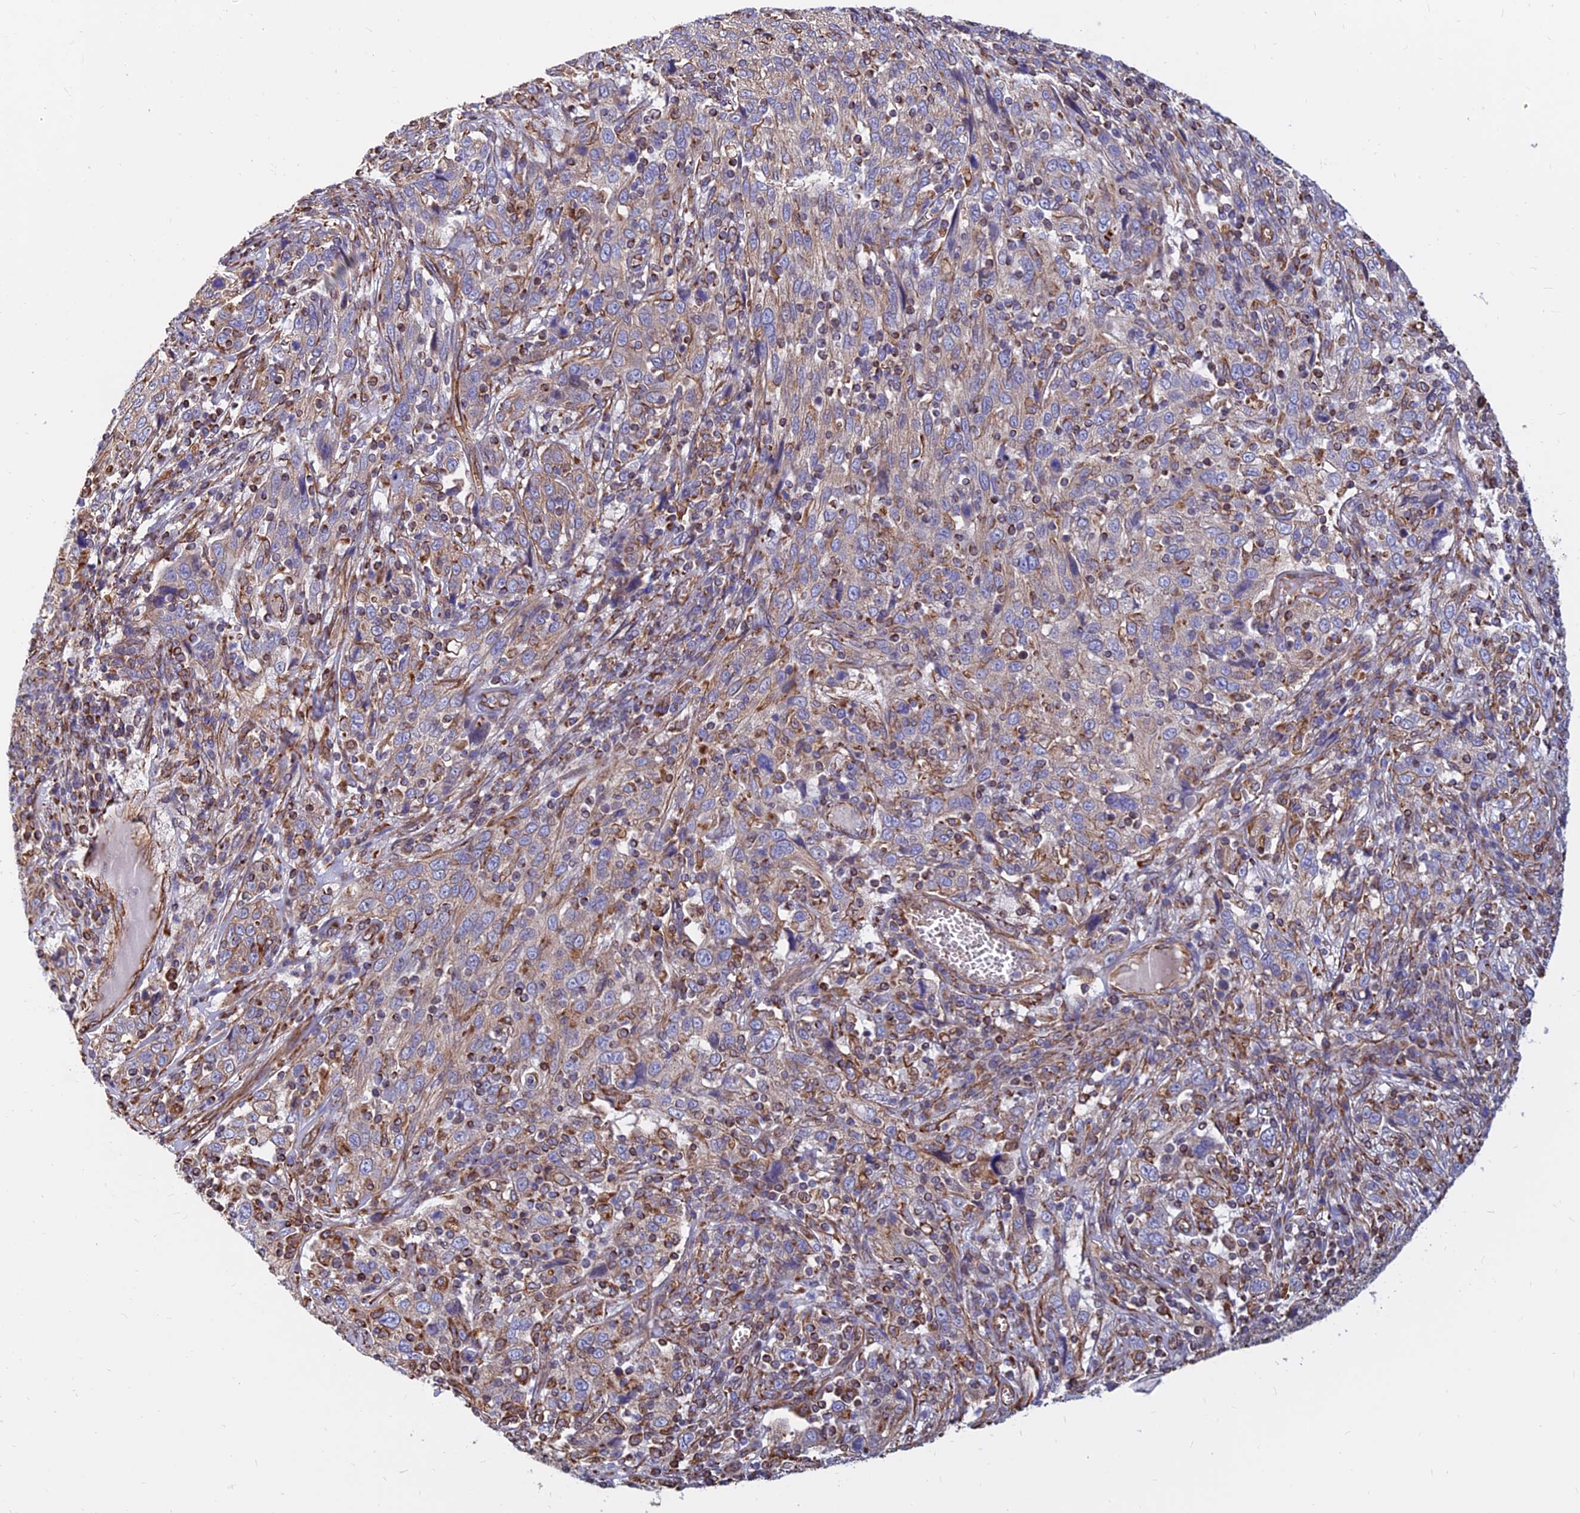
{"staining": {"intensity": "moderate", "quantity": "<25%", "location": "cytoplasmic/membranous"}, "tissue": "cervical cancer", "cell_type": "Tumor cells", "image_type": "cancer", "snomed": [{"axis": "morphology", "description": "Squamous cell carcinoma, NOS"}, {"axis": "topography", "description": "Cervix"}], "caption": "Human cervical cancer stained with a protein marker reveals moderate staining in tumor cells.", "gene": "CDK18", "patient": {"sex": "female", "age": 46}}